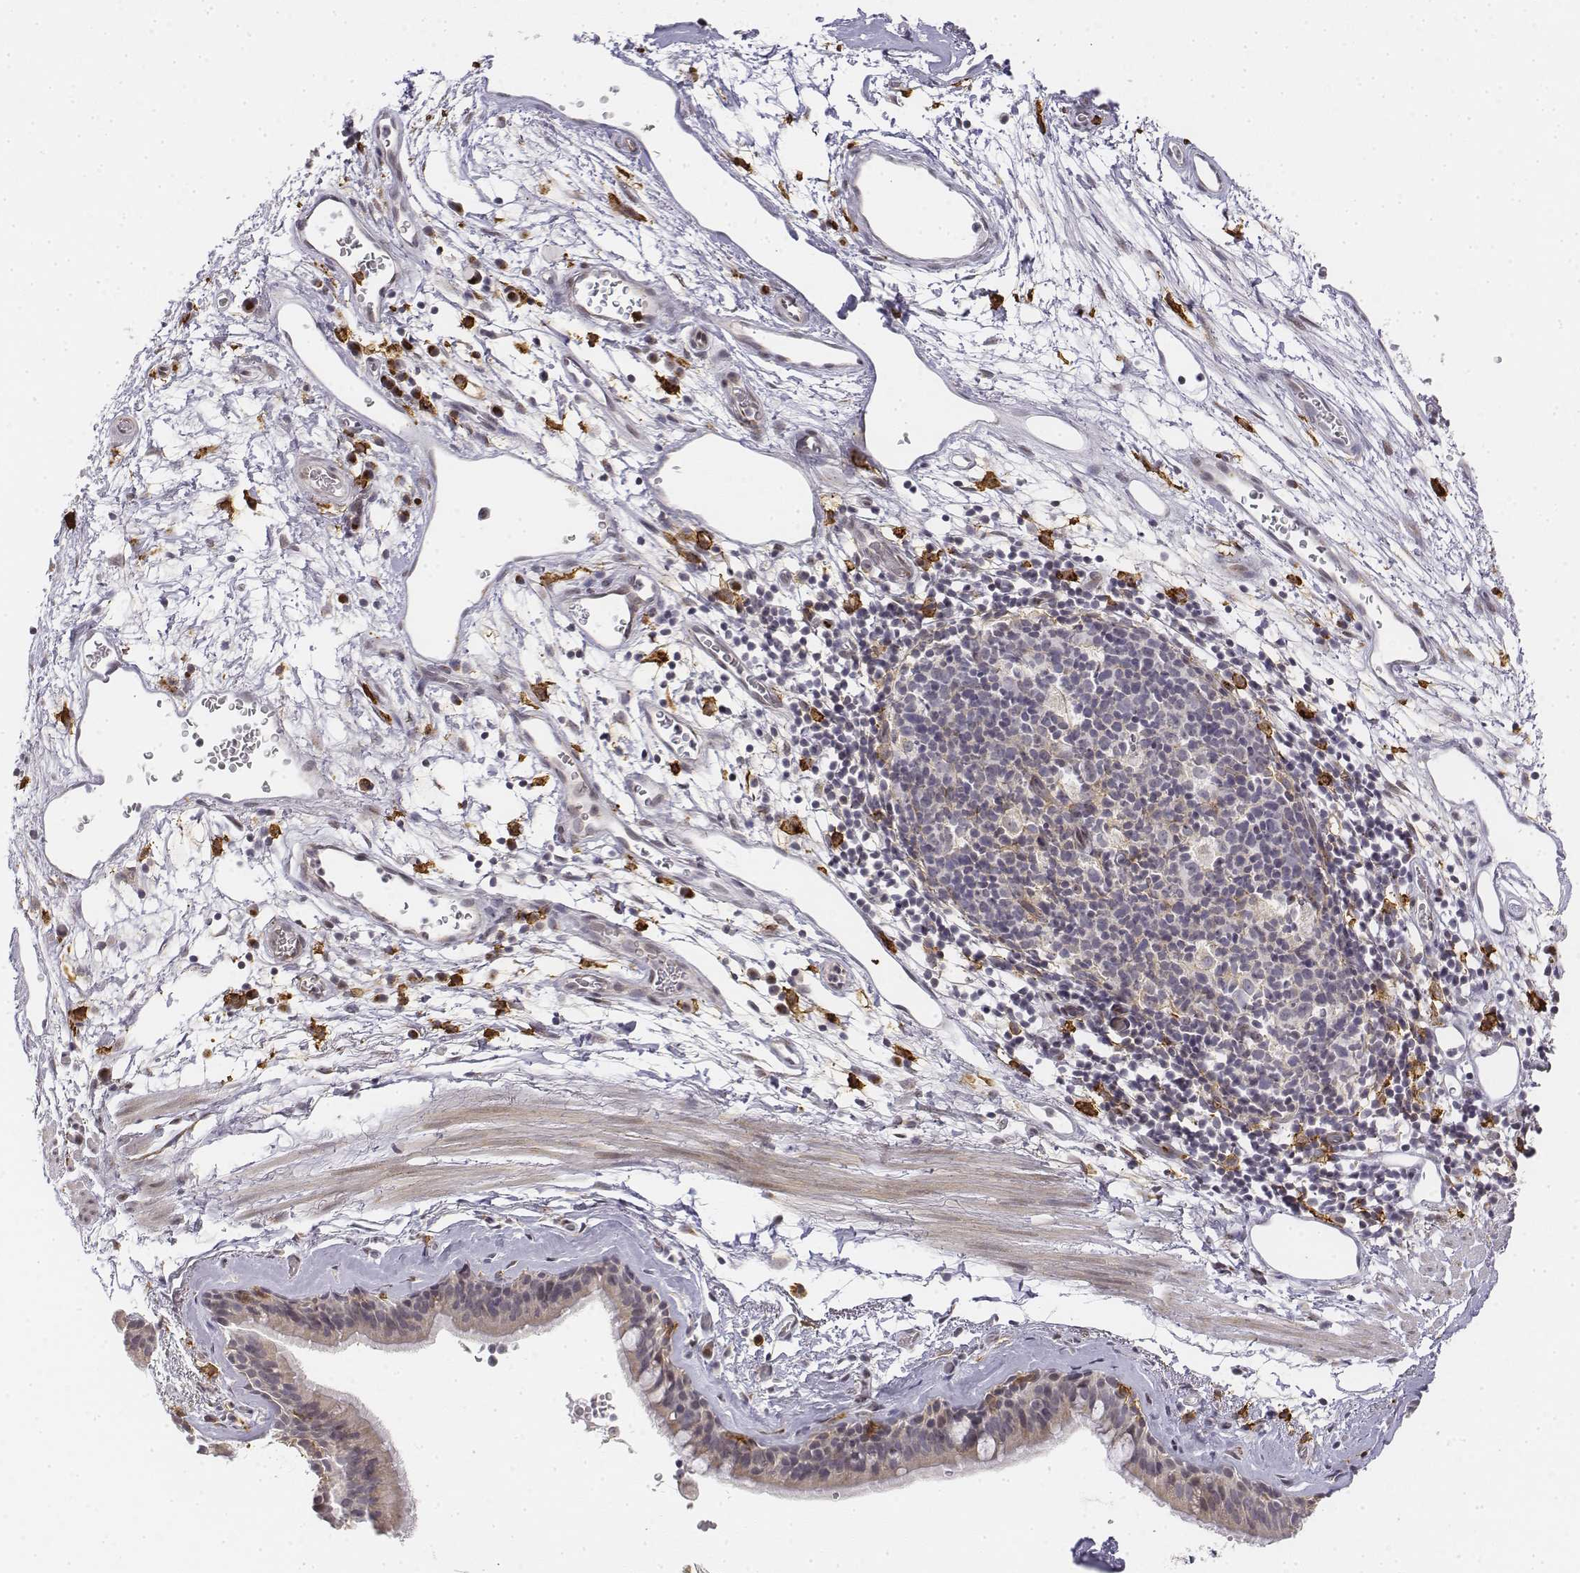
{"staining": {"intensity": "negative", "quantity": "none", "location": "none"}, "tissue": "bronchus", "cell_type": "Respiratory epithelial cells", "image_type": "normal", "snomed": [{"axis": "morphology", "description": "Normal tissue, NOS"}, {"axis": "topography", "description": "Cartilage tissue"}, {"axis": "topography", "description": "Bronchus"}], "caption": "Image shows no significant protein positivity in respiratory epithelial cells of unremarkable bronchus. (DAB (3,3'-diaminobenzidine) immunohistochemistry with hematoxylin counter stain).", "gene": "CD14", "patient": {"sex": "male", "age": 58}}